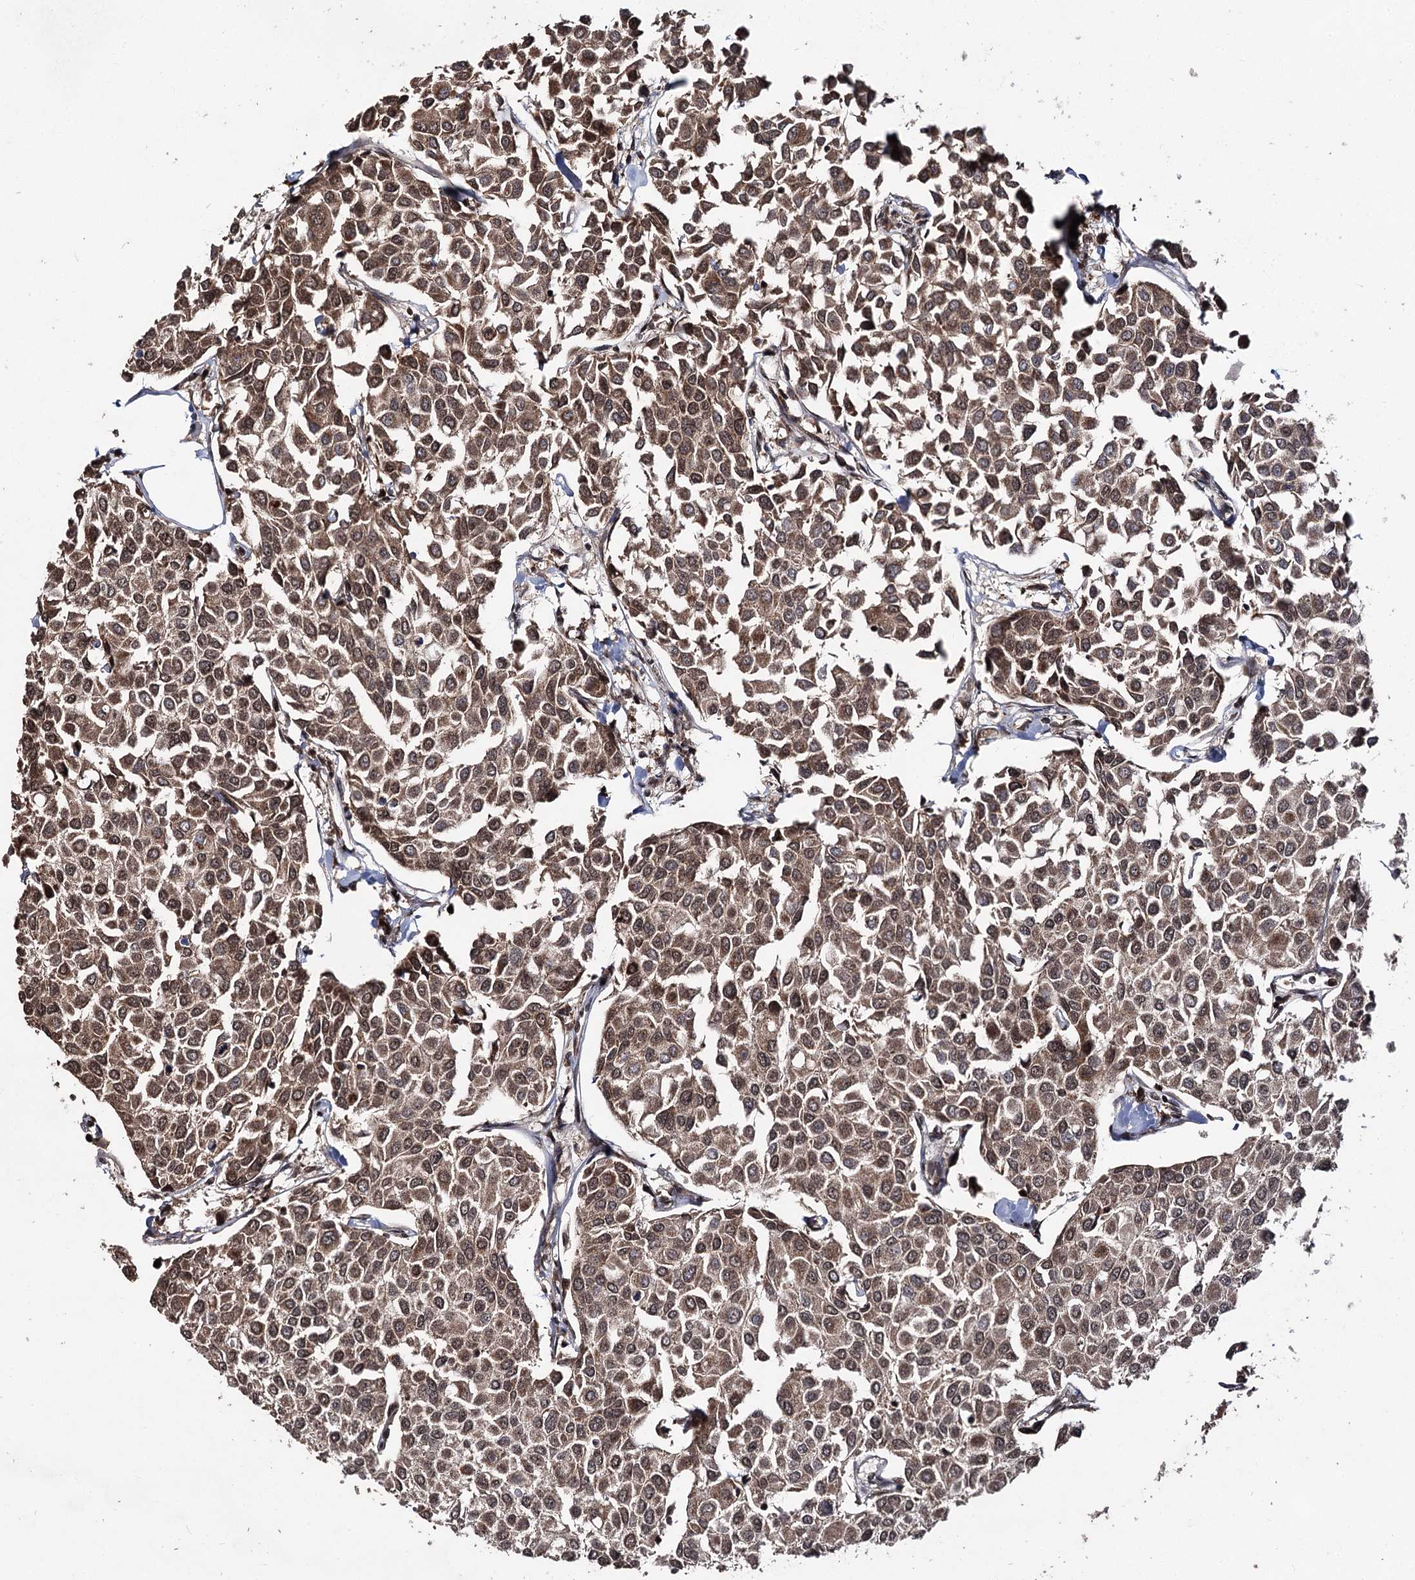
{"staining": {"intensity": "strong", "quantity": ">75%", "location": "cytoplasmic/membranous"}, "tissue": "breast cancer", "cell_type": "Tumor cells", "image_type": "cancer", "snomed": [{"axis": "morphology", "description": "Duct carcinoma"}, {"axis": "topography", "description": "Breast"}], "caption": "Infiltrating ductal carcinoma (breast) stained with IHC shows strong cytoplasmic/membranous expression in approximately >75% of tumor cells. The protein is shown in brown color, while the nuclei are stained blue.", "gene": "FAM53B", "patient": {"sex": "female", "age": 55}}